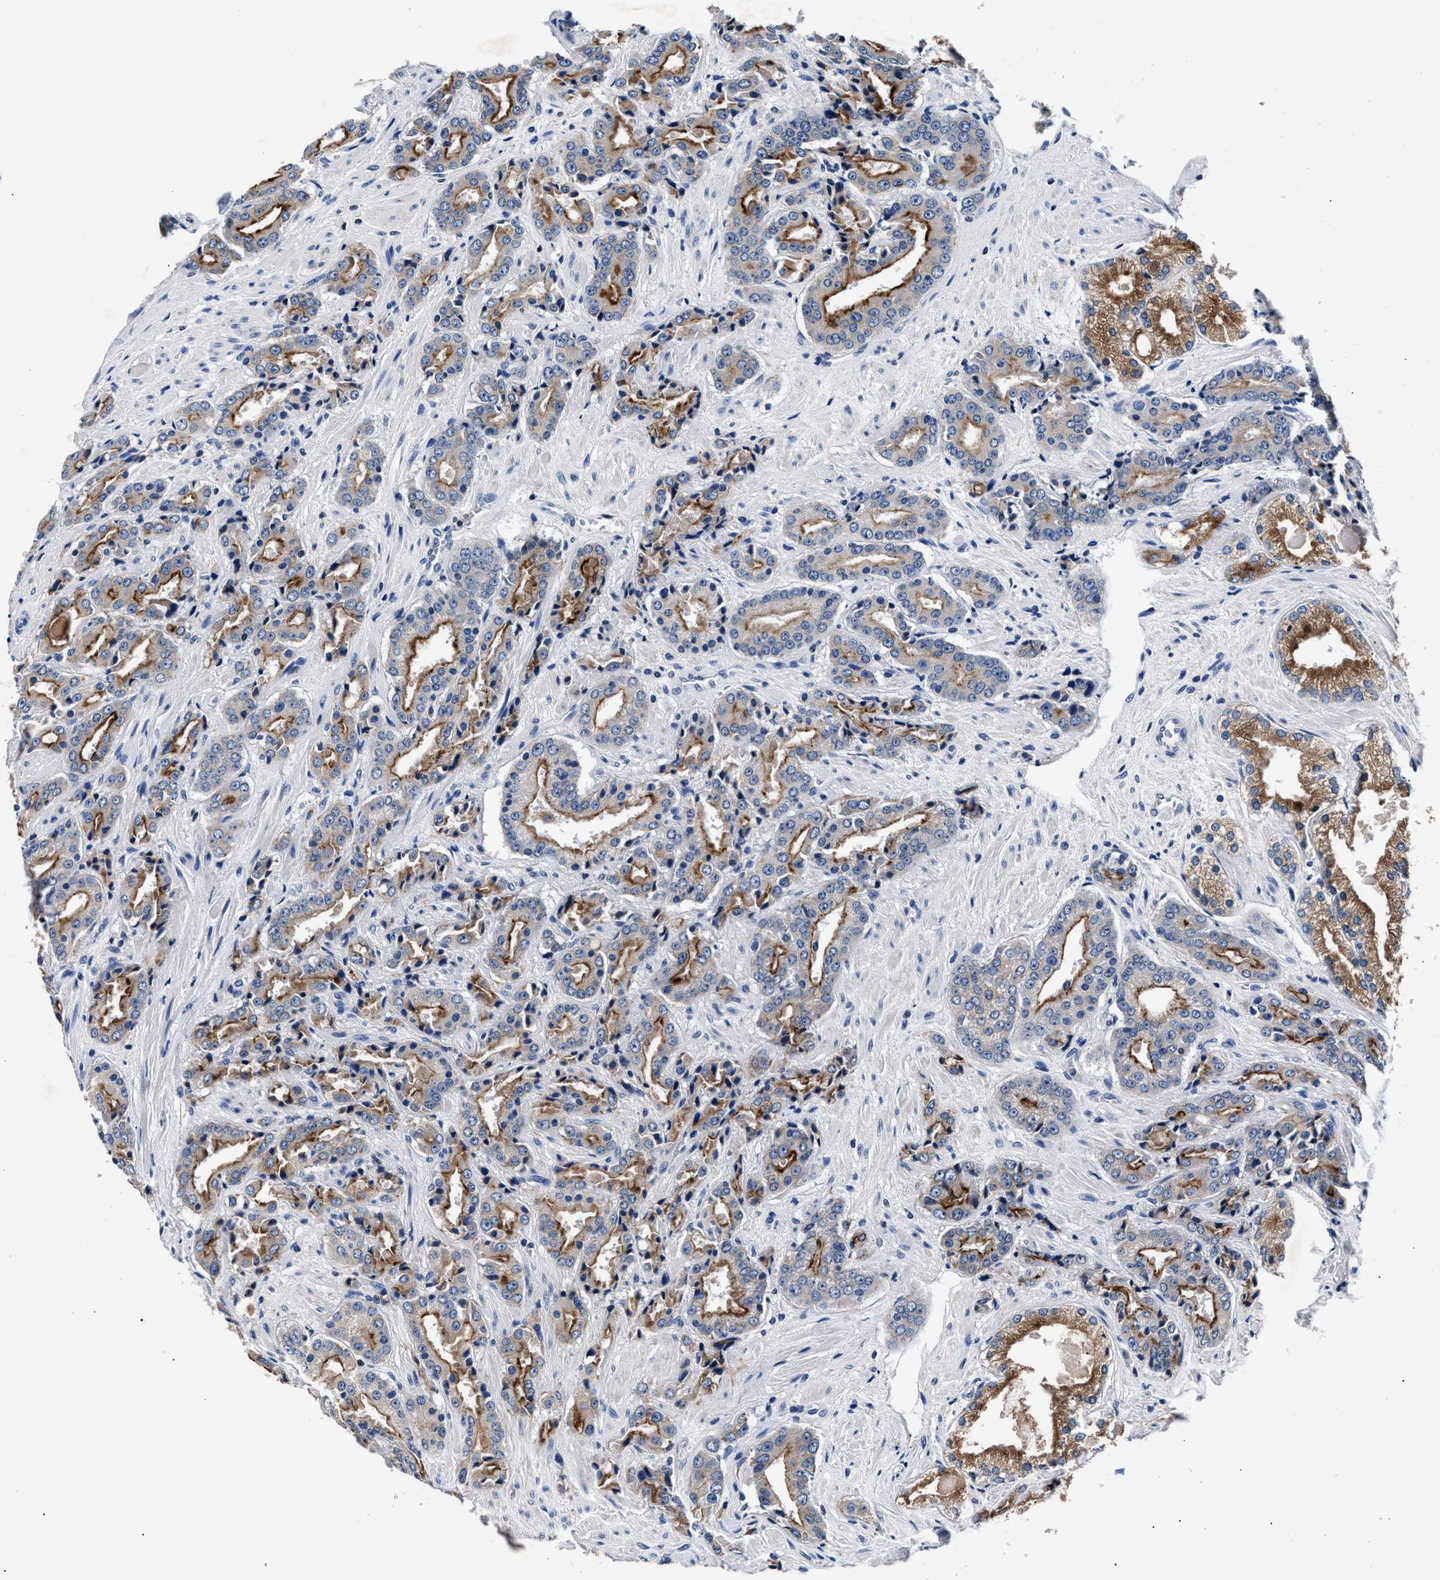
{"staining": {"intensity": "strong", "quantity": ">75%", "location": "cytoplasmic/membranous"}, "tissue": "prostate cancer", "cell_type": "Tumor cells", "image_type": "cancer", "snomed": [{"axis": "morphology", "description": "Adenocarcinoma, High grade"}, {"axis": "topography", "description": "Prostate"}], "caption": "IHC of human high-grade adenocarcinoma (prostate) displays high levels of strong cytoplasmic/membranous positivity in about >75% of tumor cells.", "gene": "PHF24", "patient": {"sex": "male", "age": 71}}